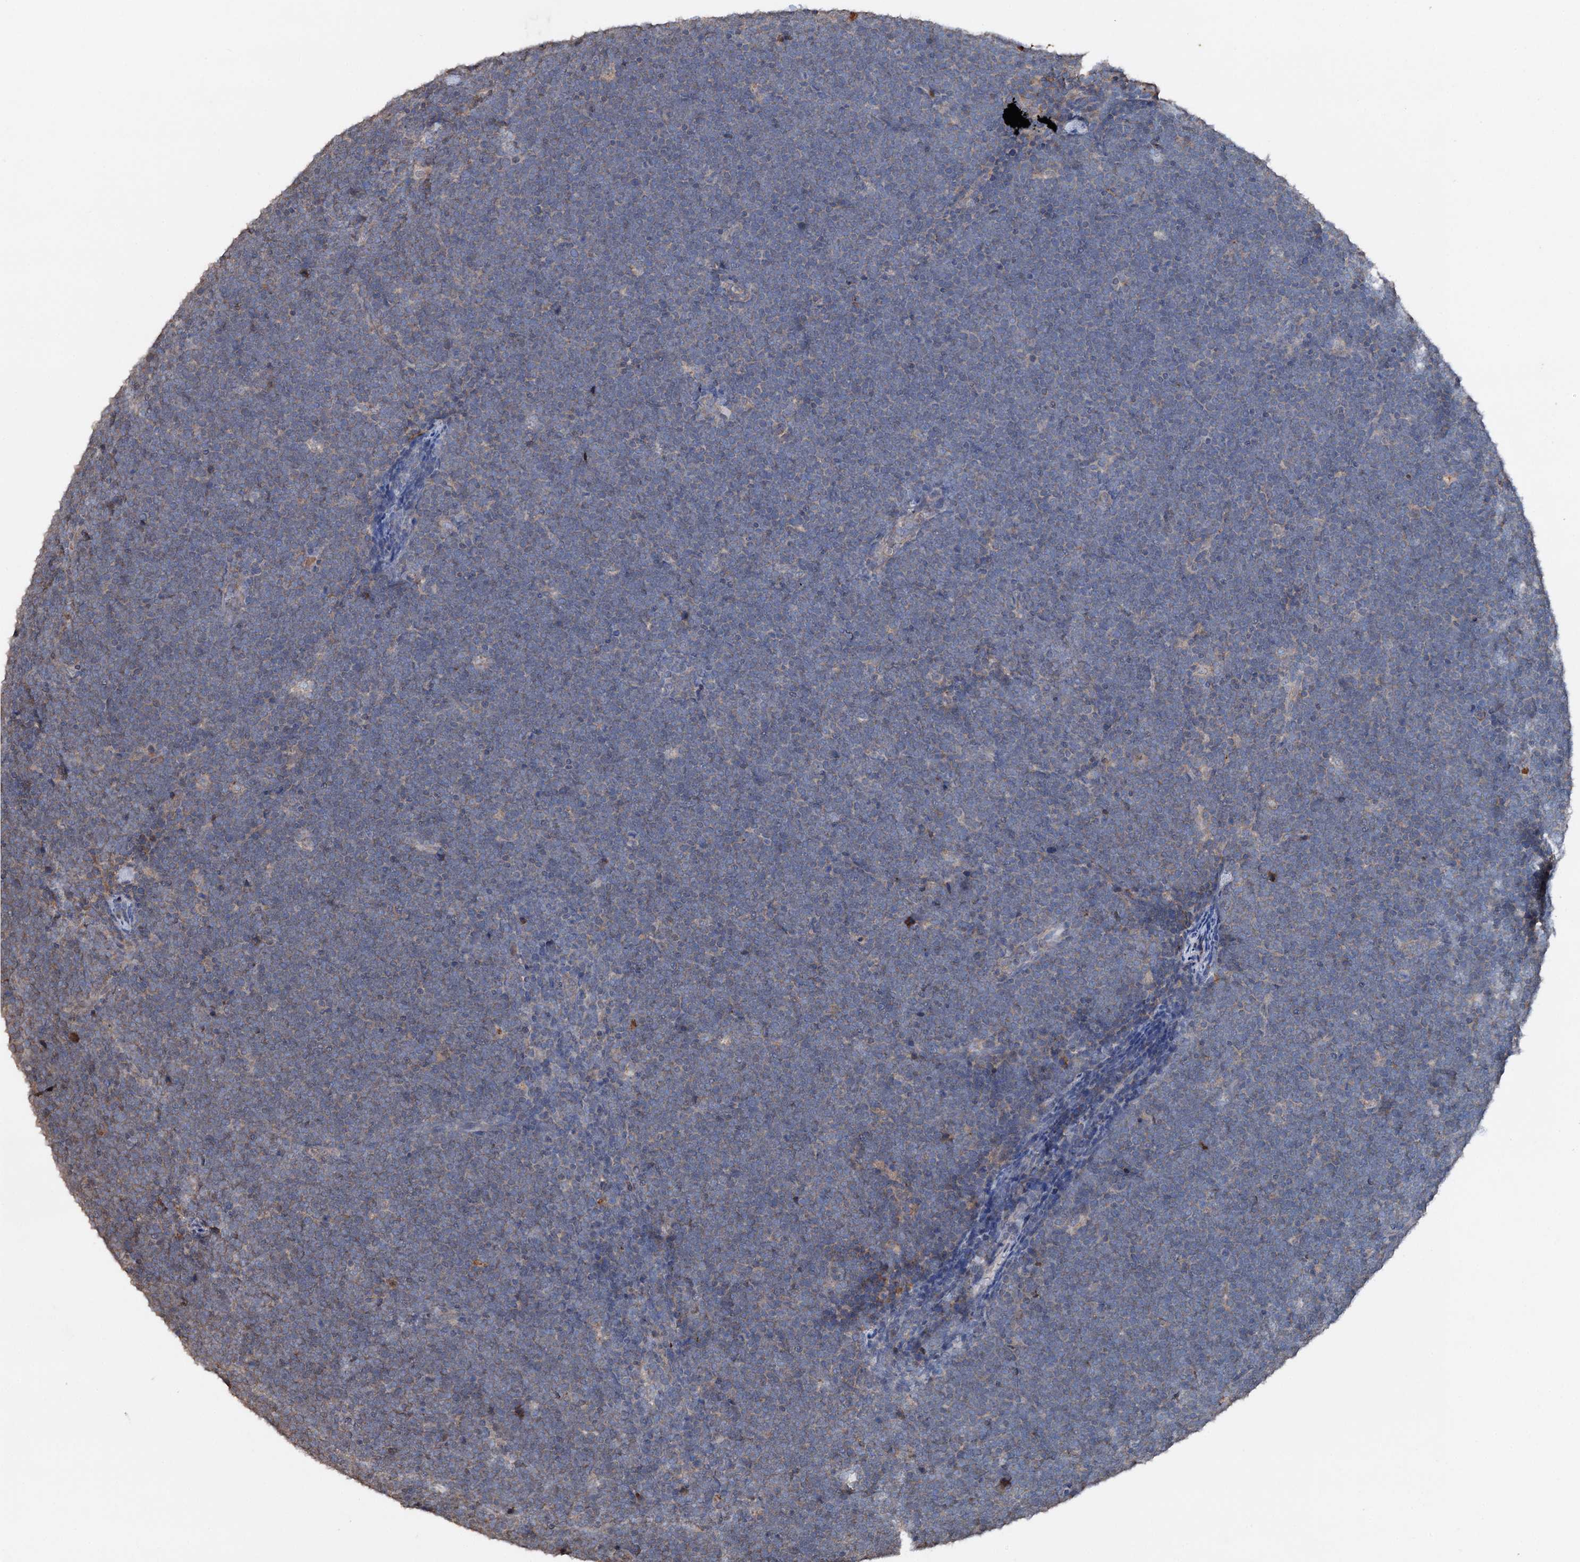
{"staining": {"intensity": "strong", "quantity": "<25%", "location": "cytoplasmic/membranous"}, "tissue": "lymphoma", "cell_type": "Tumor cells", "image_type": "cancer", "snomed": [{"axis": "morphology", "description": "Malignant lymphoma, non-Hodgkin's type, High grade"}, {"axis": "topography", "description": "Lymph node"}], "caption": "The photomicrograph reveals a brown stain indicating the presence of a protein in the cytoplasmic/membranous of tumor cells in high-grade malignant lymphoma, non-Hodgkin's type.", "gene": "ARL13A", "patient": {"sex": "male", "age": 13}}